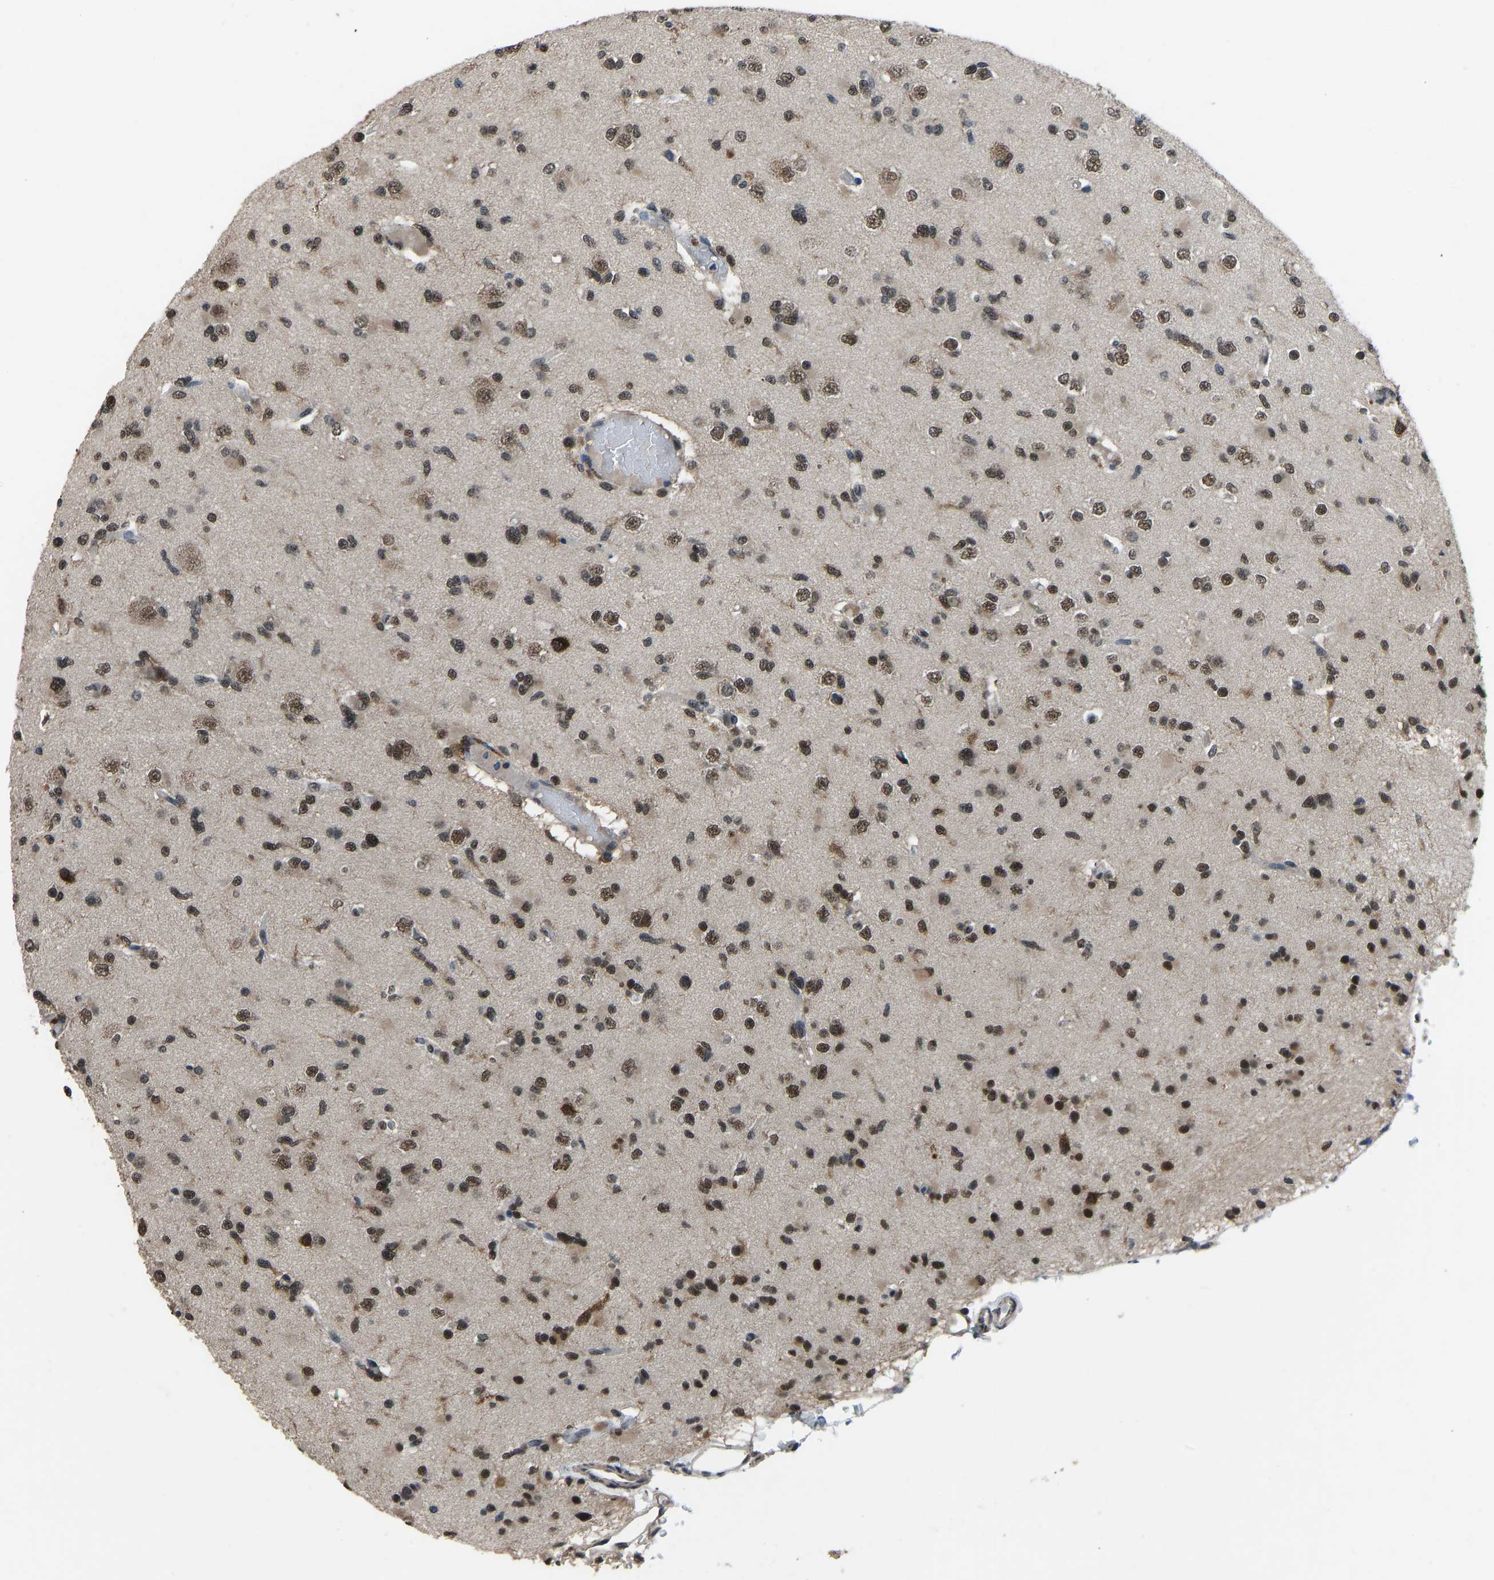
{"staining": {"intensity": "strong", "quantity": ">75%", "location": "nuclear"}, "tissue": "glioma", "cell_type": "Tumor cells", "image_type": "cancer", "snomed": [{"axis": "morphology", "description": "Glioma, malignant, Low grade"}, {"axis": "topography", "description": "Brain"}], "caption": "Immunohistochemical staining of malignant glioma (low-grade) exhibits high levels of strong nuclear protein expression in approximately >75% of tumor cells.", "gene": "TOX4", "patient": {"sex": "female", "age": 22}}